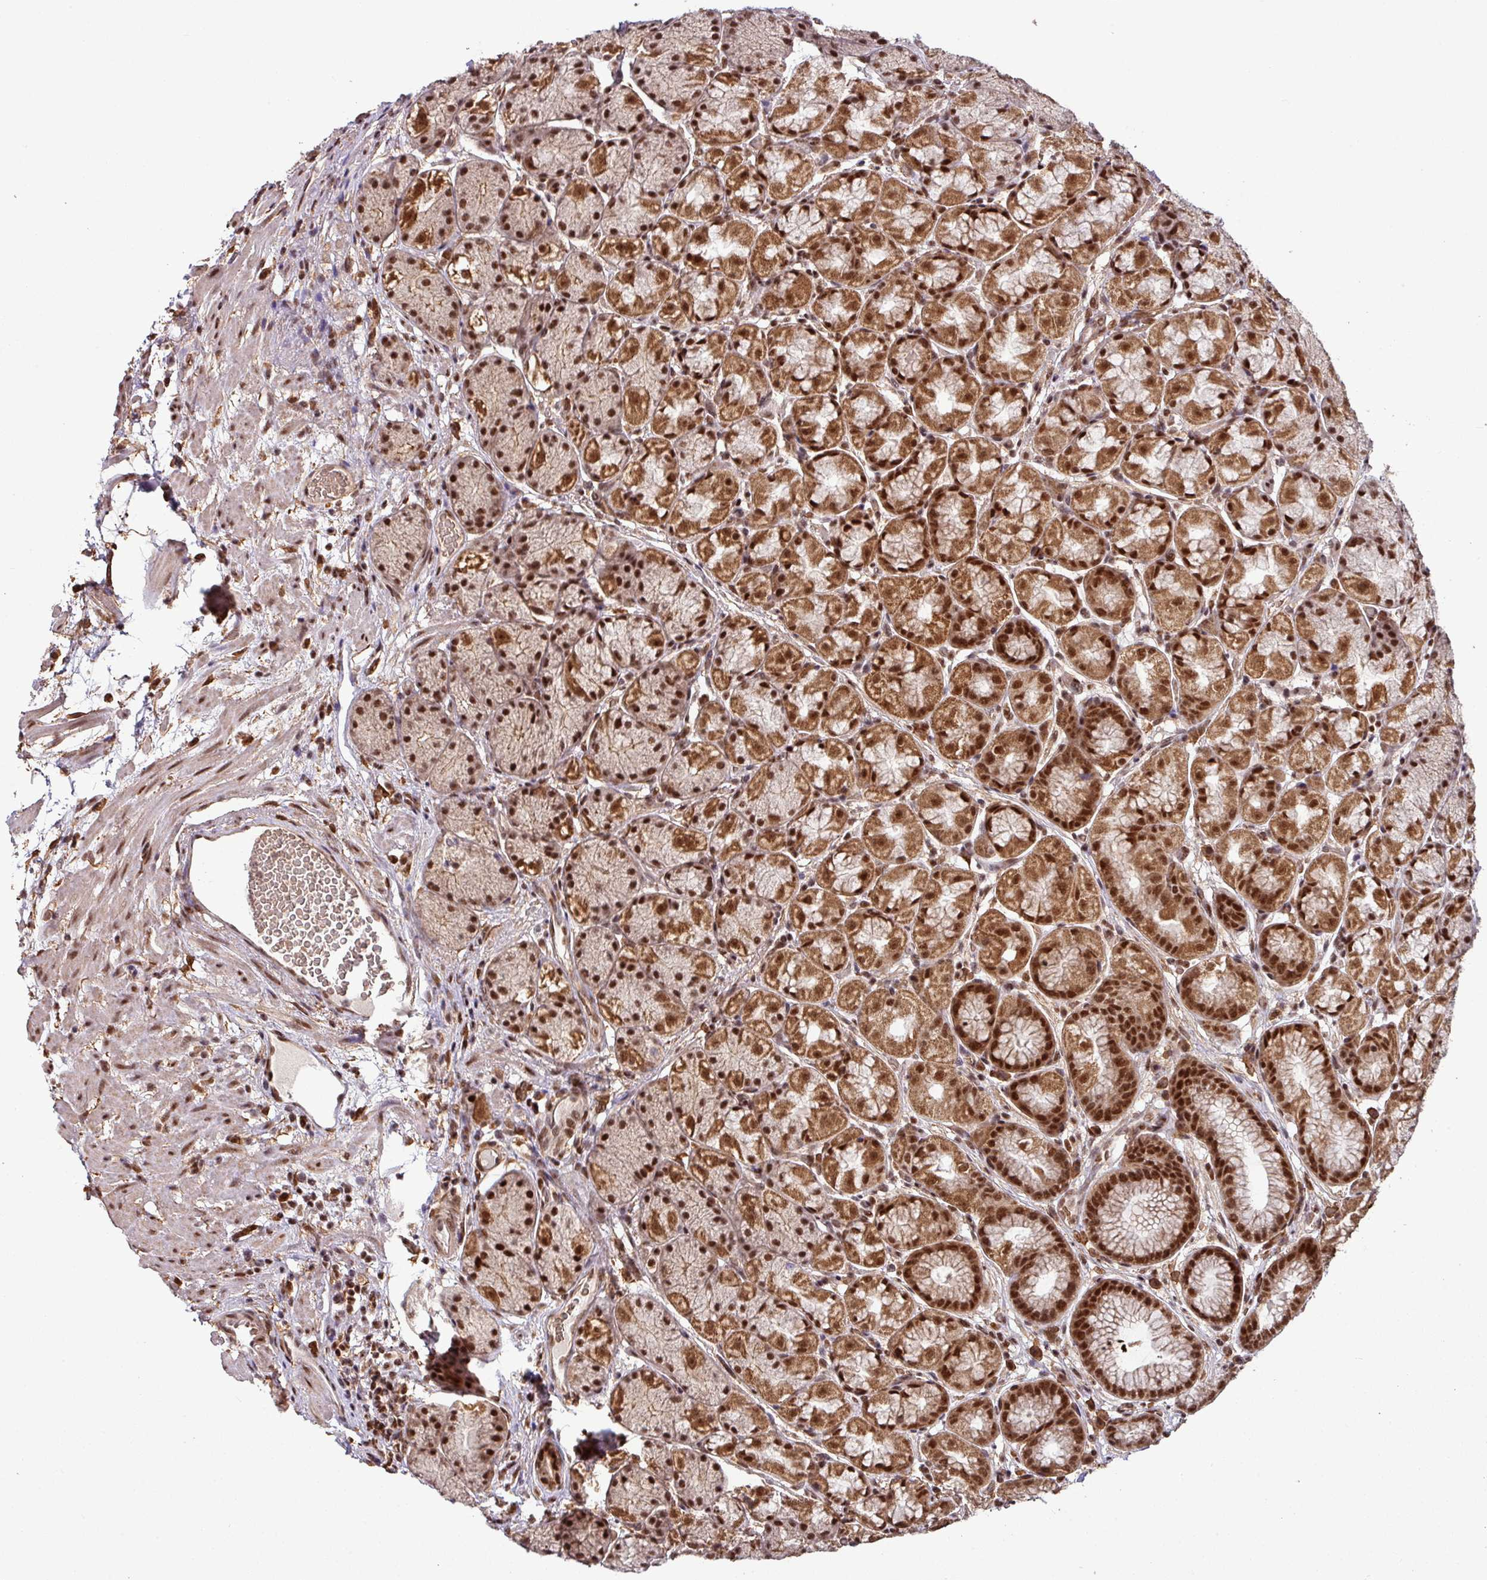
{"staining": {"intensity": "strong", "quantity": ">75%", "location": "cytoplasmic/membranous,nuclear"}, "tissue": "stomach", "cell_type": "Glandular cells", "image_type": "normal", "snomed": [{"axis": "morphology", "description": "Normal tissue, NOS"}, {"axis": "topography", "description": "Stomach"}], "caption": "About >75% of glandular cells in unremarkable human stomach exhibit strong cytoplasmic/membranous,nuclear protein staining as visualized by brown immunohistochemical staining.", "gene": "PHF23", "patient": {"sex": "male", "age": 63}}